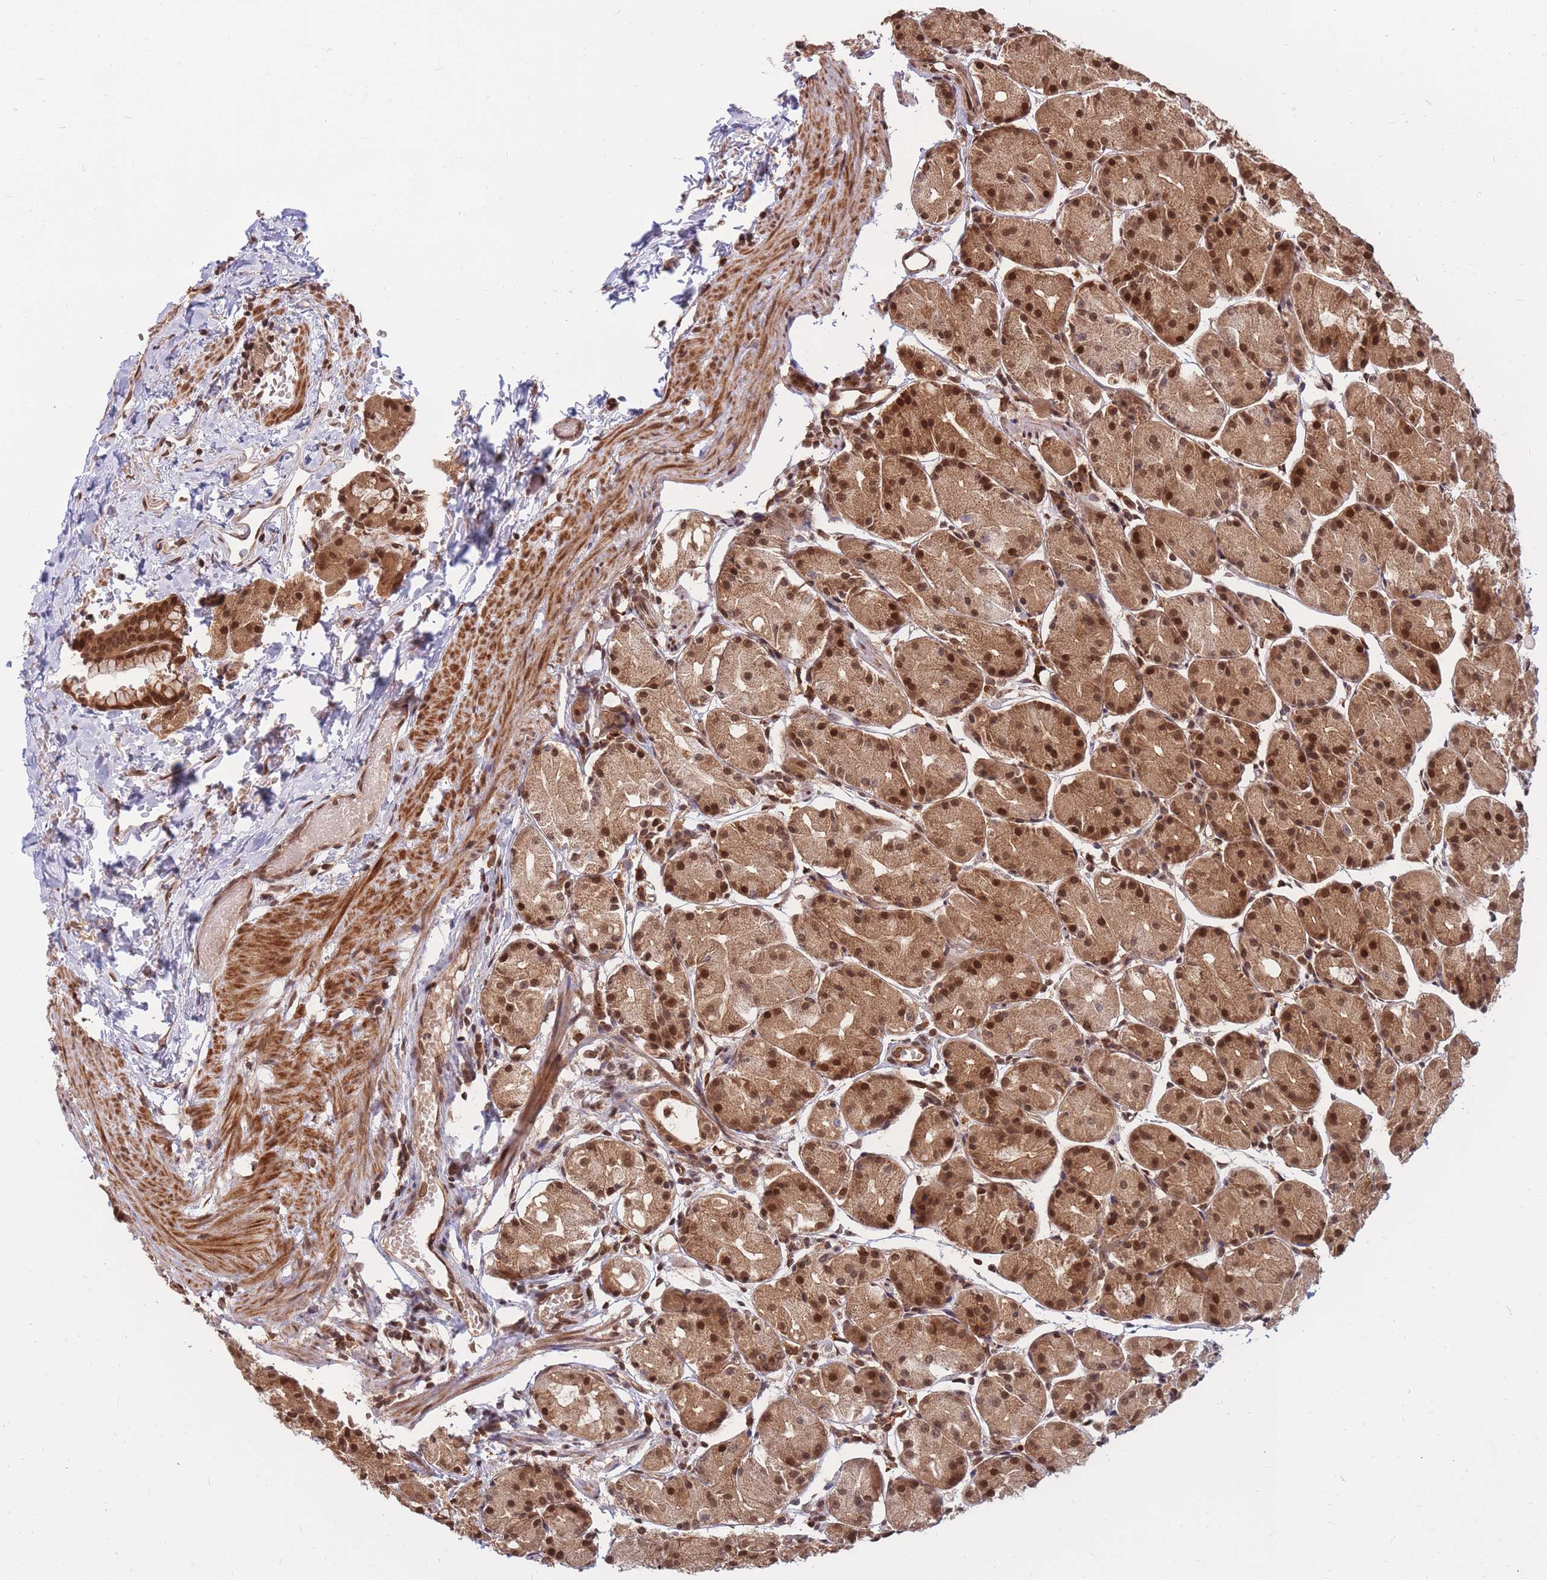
{"staining": {"intensity": "strong", "quantity": ">75%", "location": "cytoplasmic/membranous,nuclear"}, "tissue": "stomach", "cell_type": "Glandular cells", "image_type": "normal", "snomed": [{"axis": "morphology", "description": "Normal tissue, NOS"}, {"axis": "topography", "description": "Stomach, upper"}], "caption": "Glandular cells show high levels of strong cytoplasmic/membranous,nuclear expression in approximately >75% of cells in normal stomach. (DAB = brown stain, brightfield microscopy at high magnification).", "gene": "SRA1", "patient": {"sex": "male", "age": 47}}